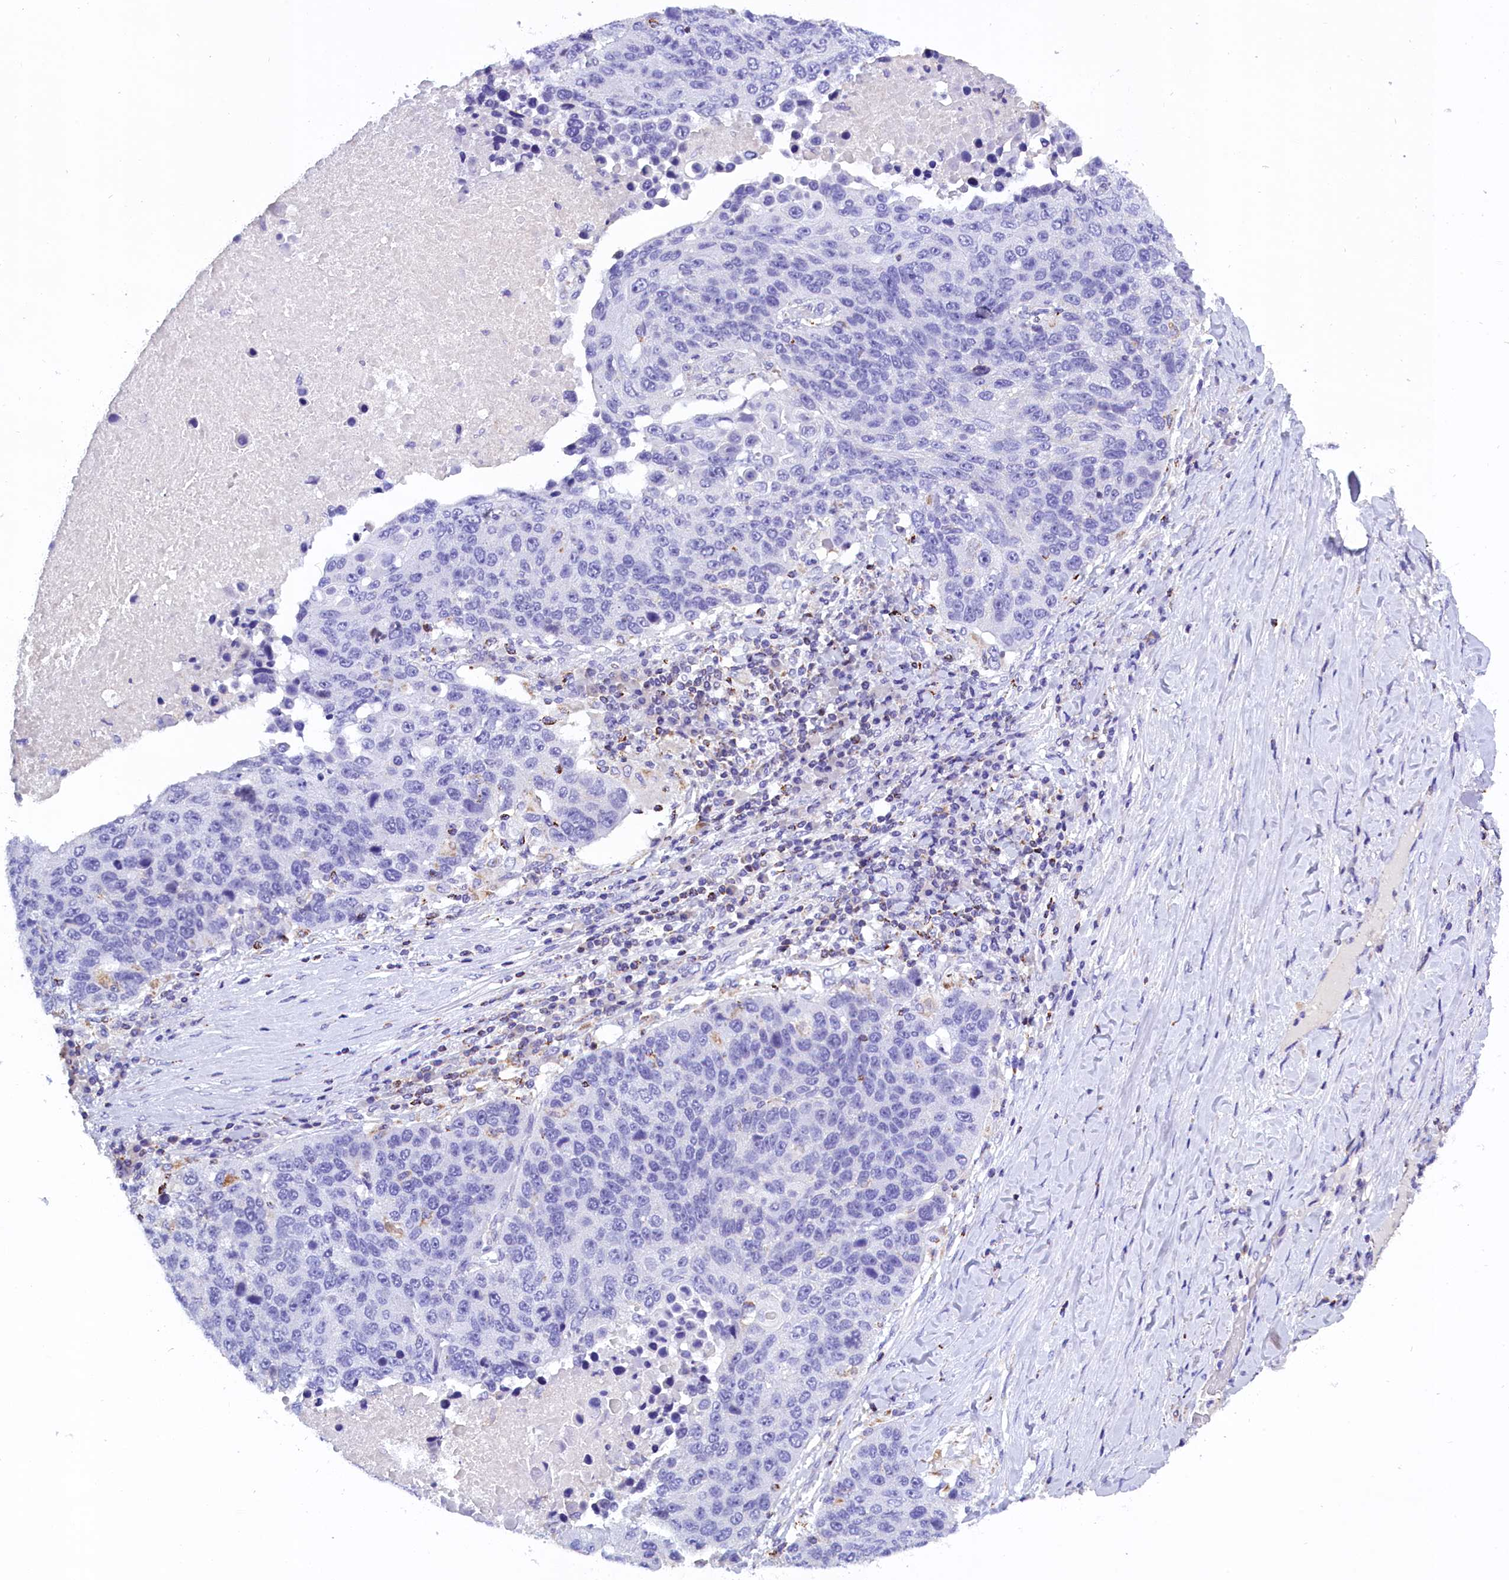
{"staining": {"intensity": "negative", "quantity": "none", "location": "none"}, "tissue": "lung cancer", "cell_type": "Tumor cells", "image_type": "cancer", "snomed": [{"axis": "morphology", "description": "Normal tissue, NOS"}, {"axis": "morphology", "description": "Squamous cell carcinoma, NOS"}, {"axis": "topography", "description": "Lymph node"}, {"axis": "topography", "description": "Lung"}], "caption": "Immunohistochemistry photomicrograph of human lung squamous cell carcinoma stained for a protein (brown), which shows no staining in tumor cells.", "gene": "ABAT", "patient": {"sex": "male", "age": 66}}